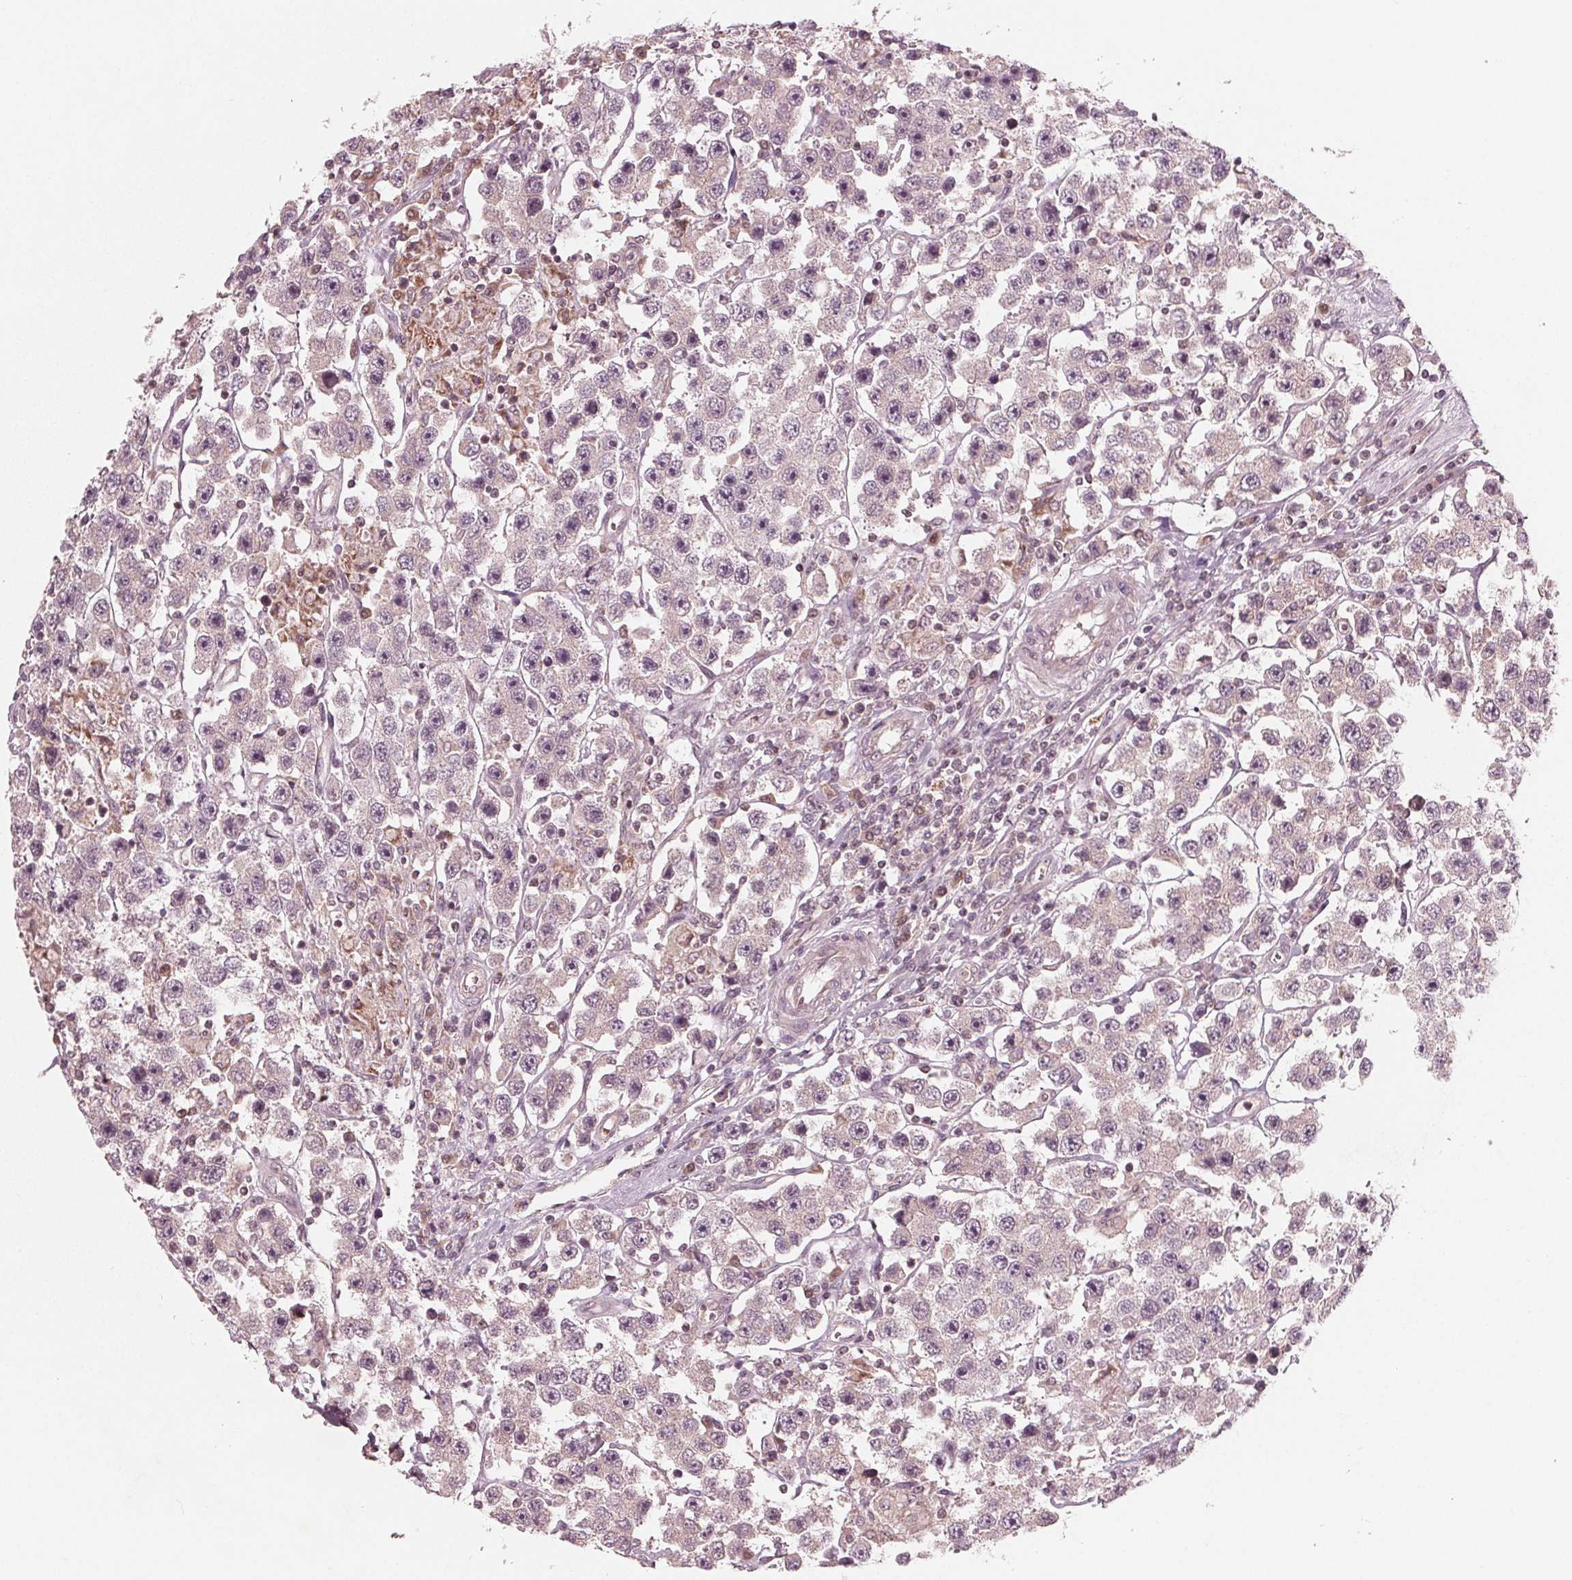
{"staining": {"intensity": "weak", "quantity": "25%-75%", "location": "cytoplasmic/membranous"}, "tissue": "testis cancer", "cell_type": "Tumor cells", "image_type": "cancer", "snomed": [{"axis": "morphology", "description": "Seminoma, NOS"}, {"axis": "topography", "description": "Testis"}], "caption": "An image of testis seminoma stained for a protein exhibits weak cytoplasmic/membranous brown staining in tumor cells. (Stains: DAB in brown, nuclei in blue, Microscopy: brightfield microscopy at high magnification).", "gene": "UBALD1", "patient": {"sex": "male", "age": 45}}